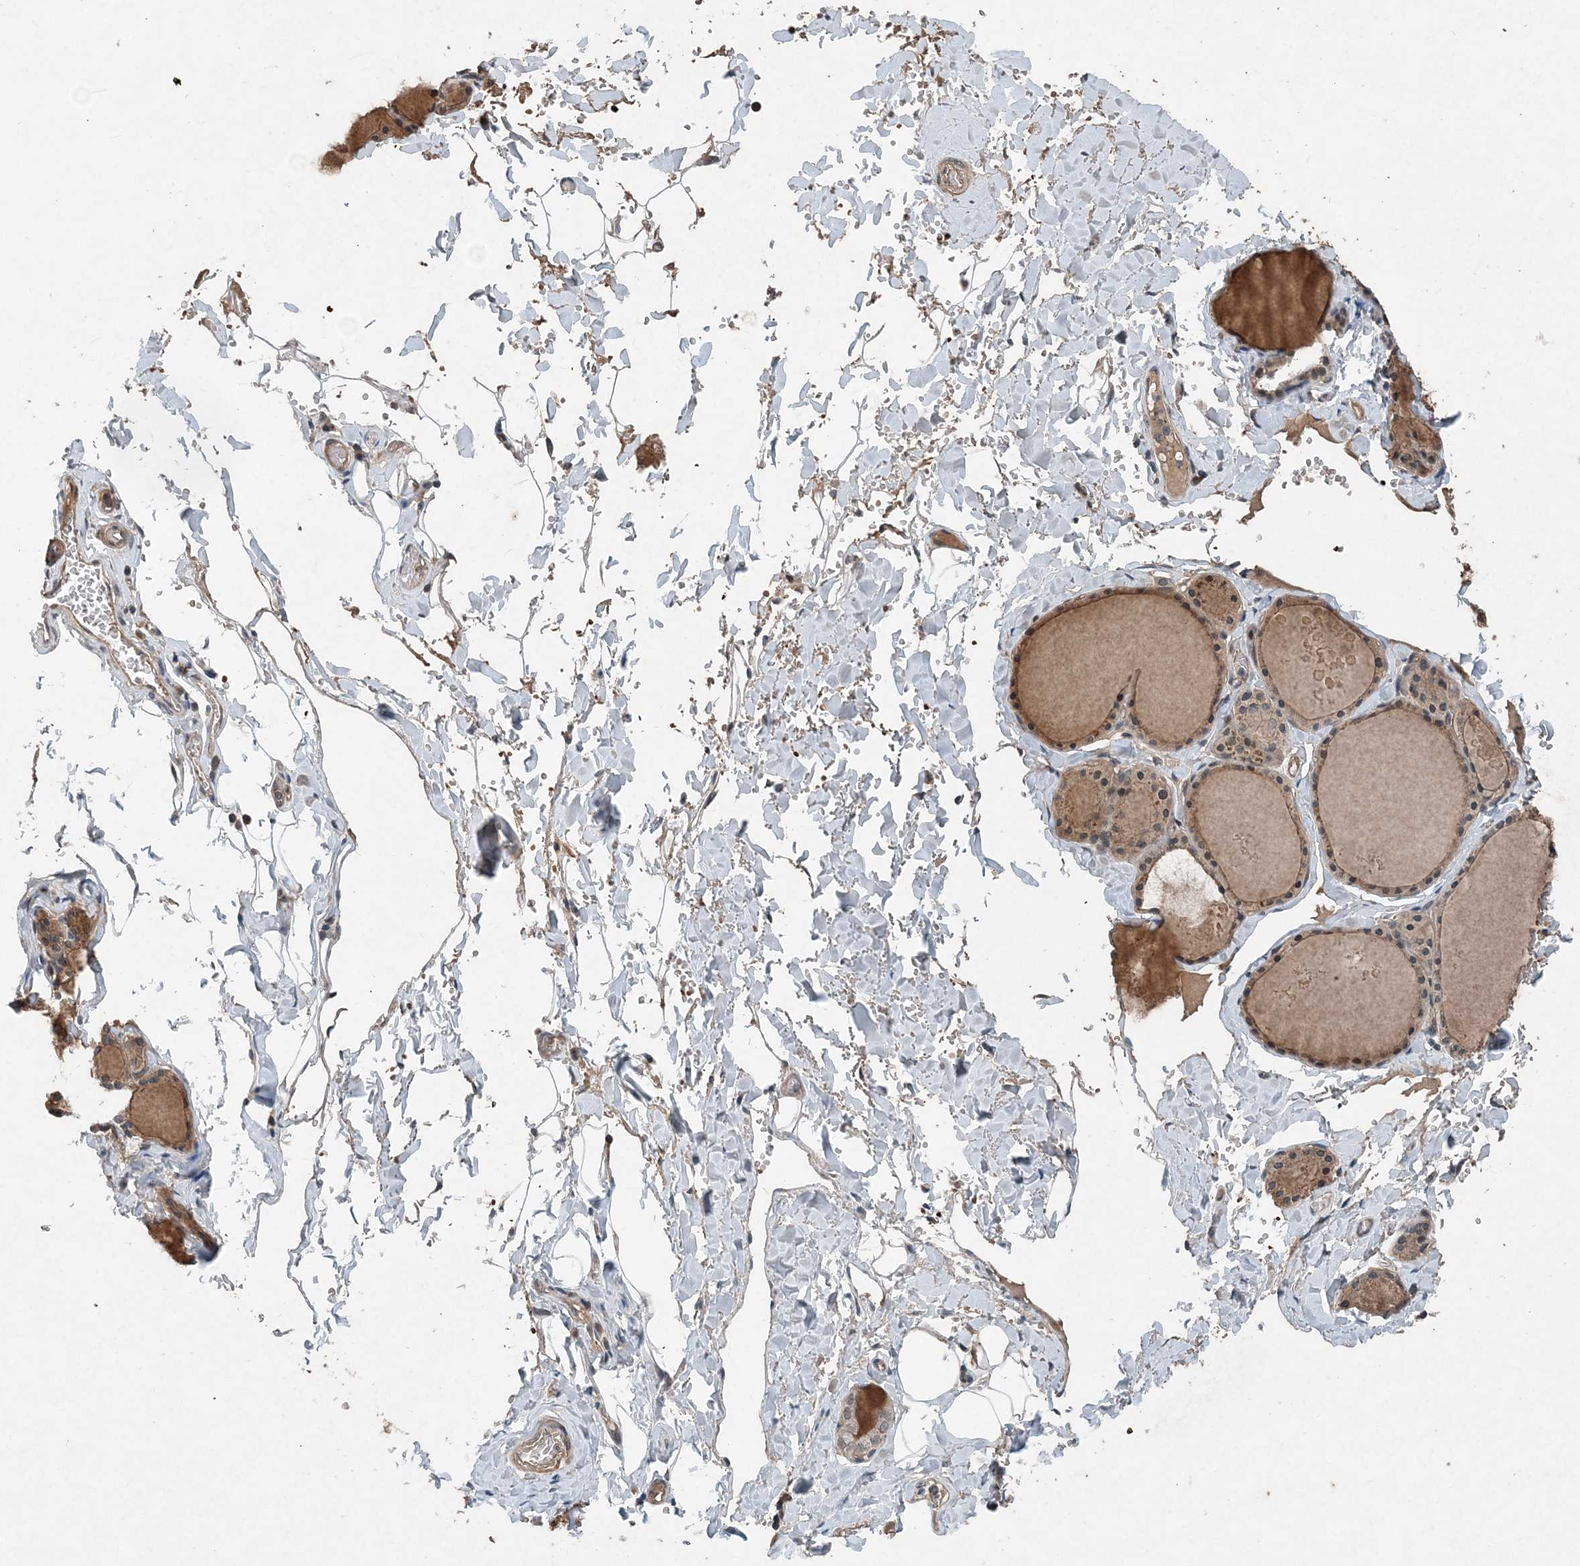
{"staining": {"intensity": "weak", "quantity": "25%-75%", "location": "cytoplasmic/membranous,nuclear"}, "tissue": "thyroid gland", "cell_type": "Glandular cells", "image_type": "normal", "snomed": [{"axis": "morphology", "description": "Normal tissue, NOS"}, {"axis": "topography", "description": "Thyroid gland"}], "caption": "Immunohistochemical staining of unremarkable thyroid gland shows low levels of weak cytoplasmic/membranous,nuclear expression in approximately 25%-75% of glandular cells. The staining was performed using DAB (3,3'-diaminobenzidine), with brown indicating positive protein expression. Nuclei are stained blue with hematoxylin.", "gene": "SMPD3", "patient": {"sex": "male", "age": 56}}